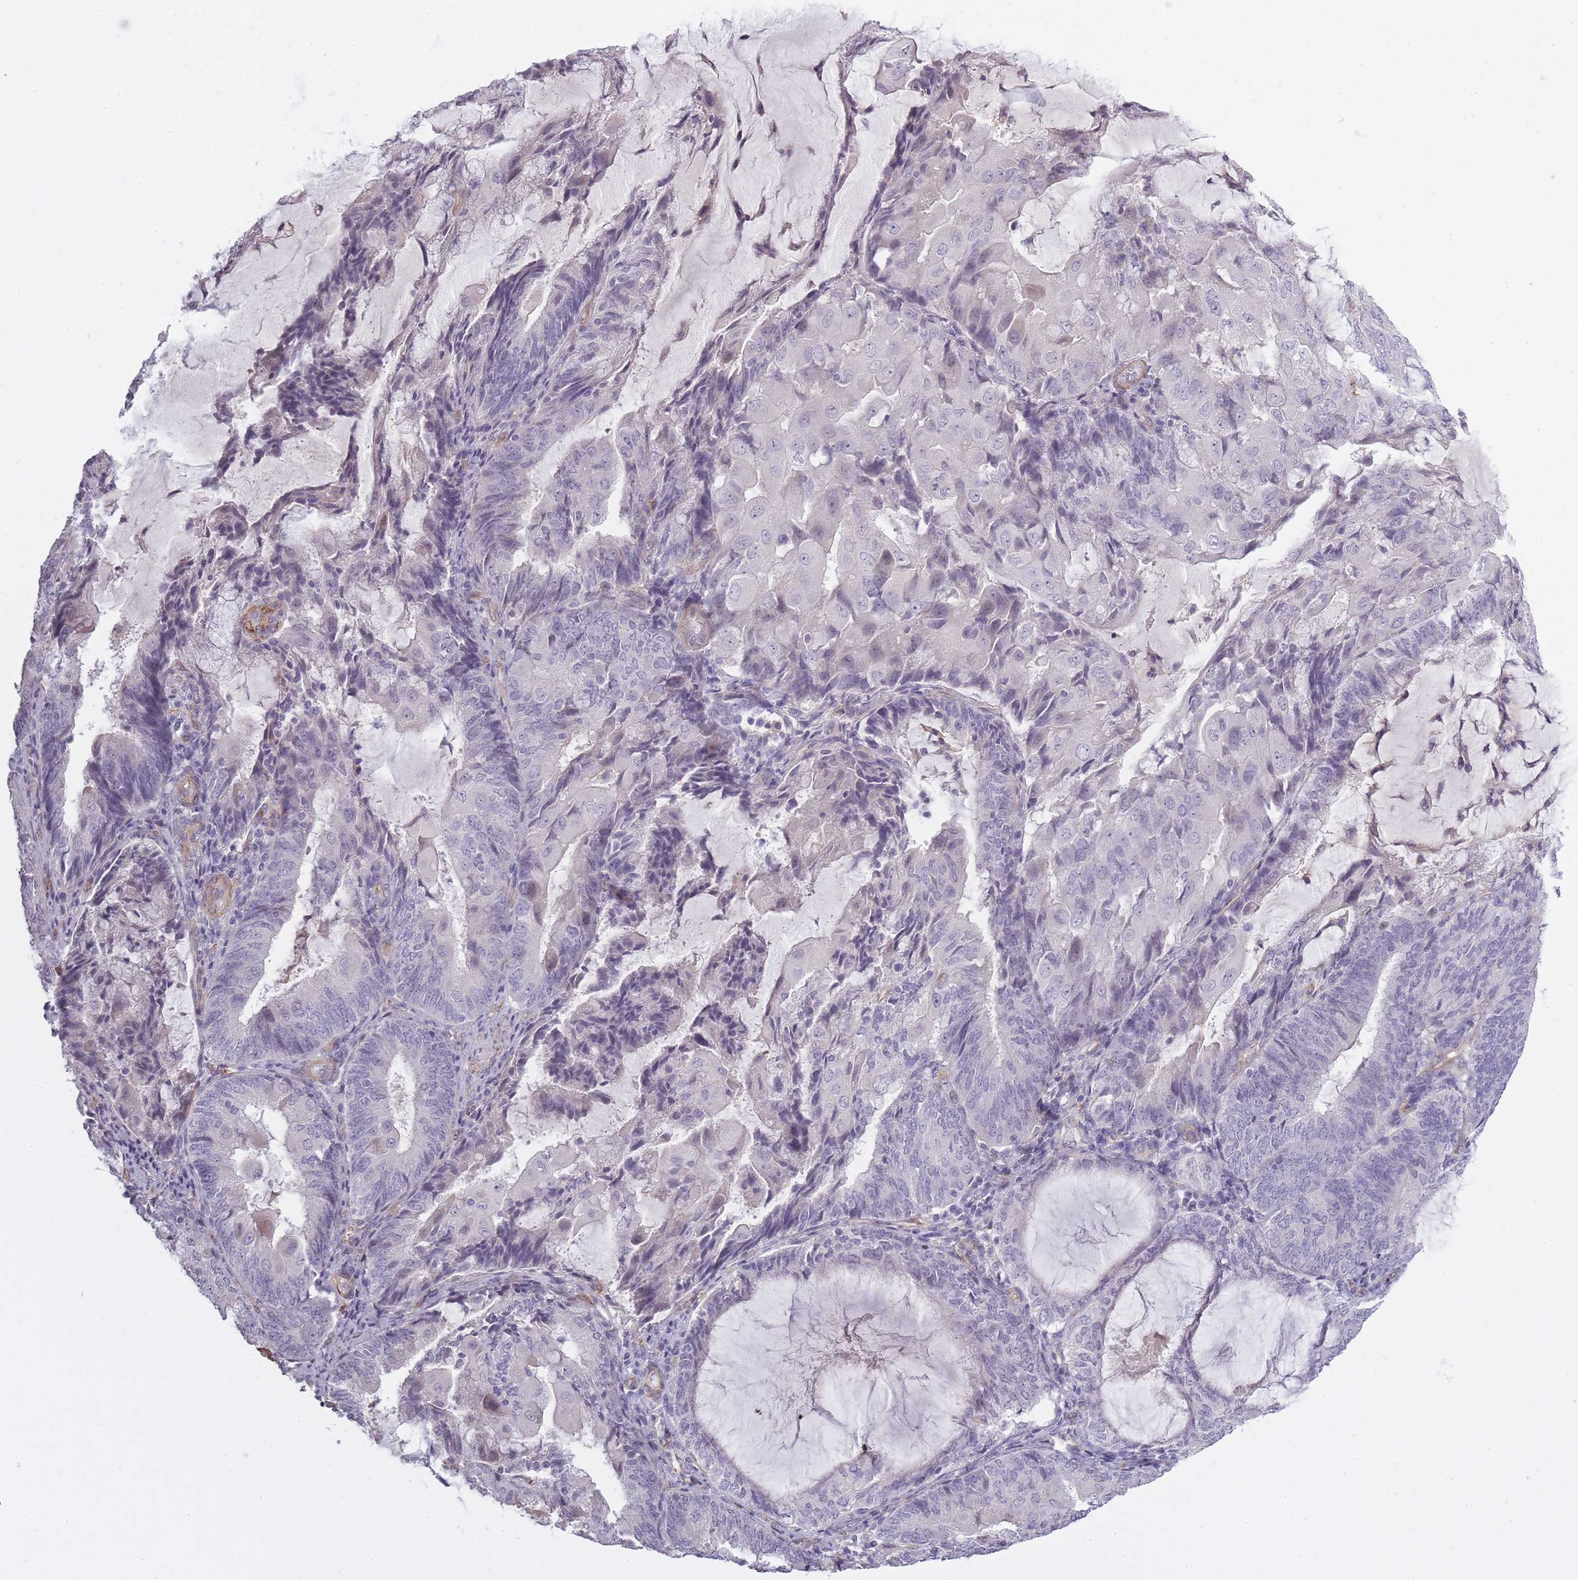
{"staining": {"intensity": "negative", "quantity": "none", "location": "none"}, "tissue": "endometrial cancer", "cell_type": "Tumor cells", "image_type": "cancer", "snomed": [{"axis": "morphology", "description": "Adenocarcinoma, NOS"}, {"axis": "topography", "description": "Endometrium"}], "caption": "Photomicrograph shows no protein staining in tumor cells of adenocarcinoma (endometrial) tissue.", "gene": "SLC8A2", "patient": {"sex": "female", "age": 81}}